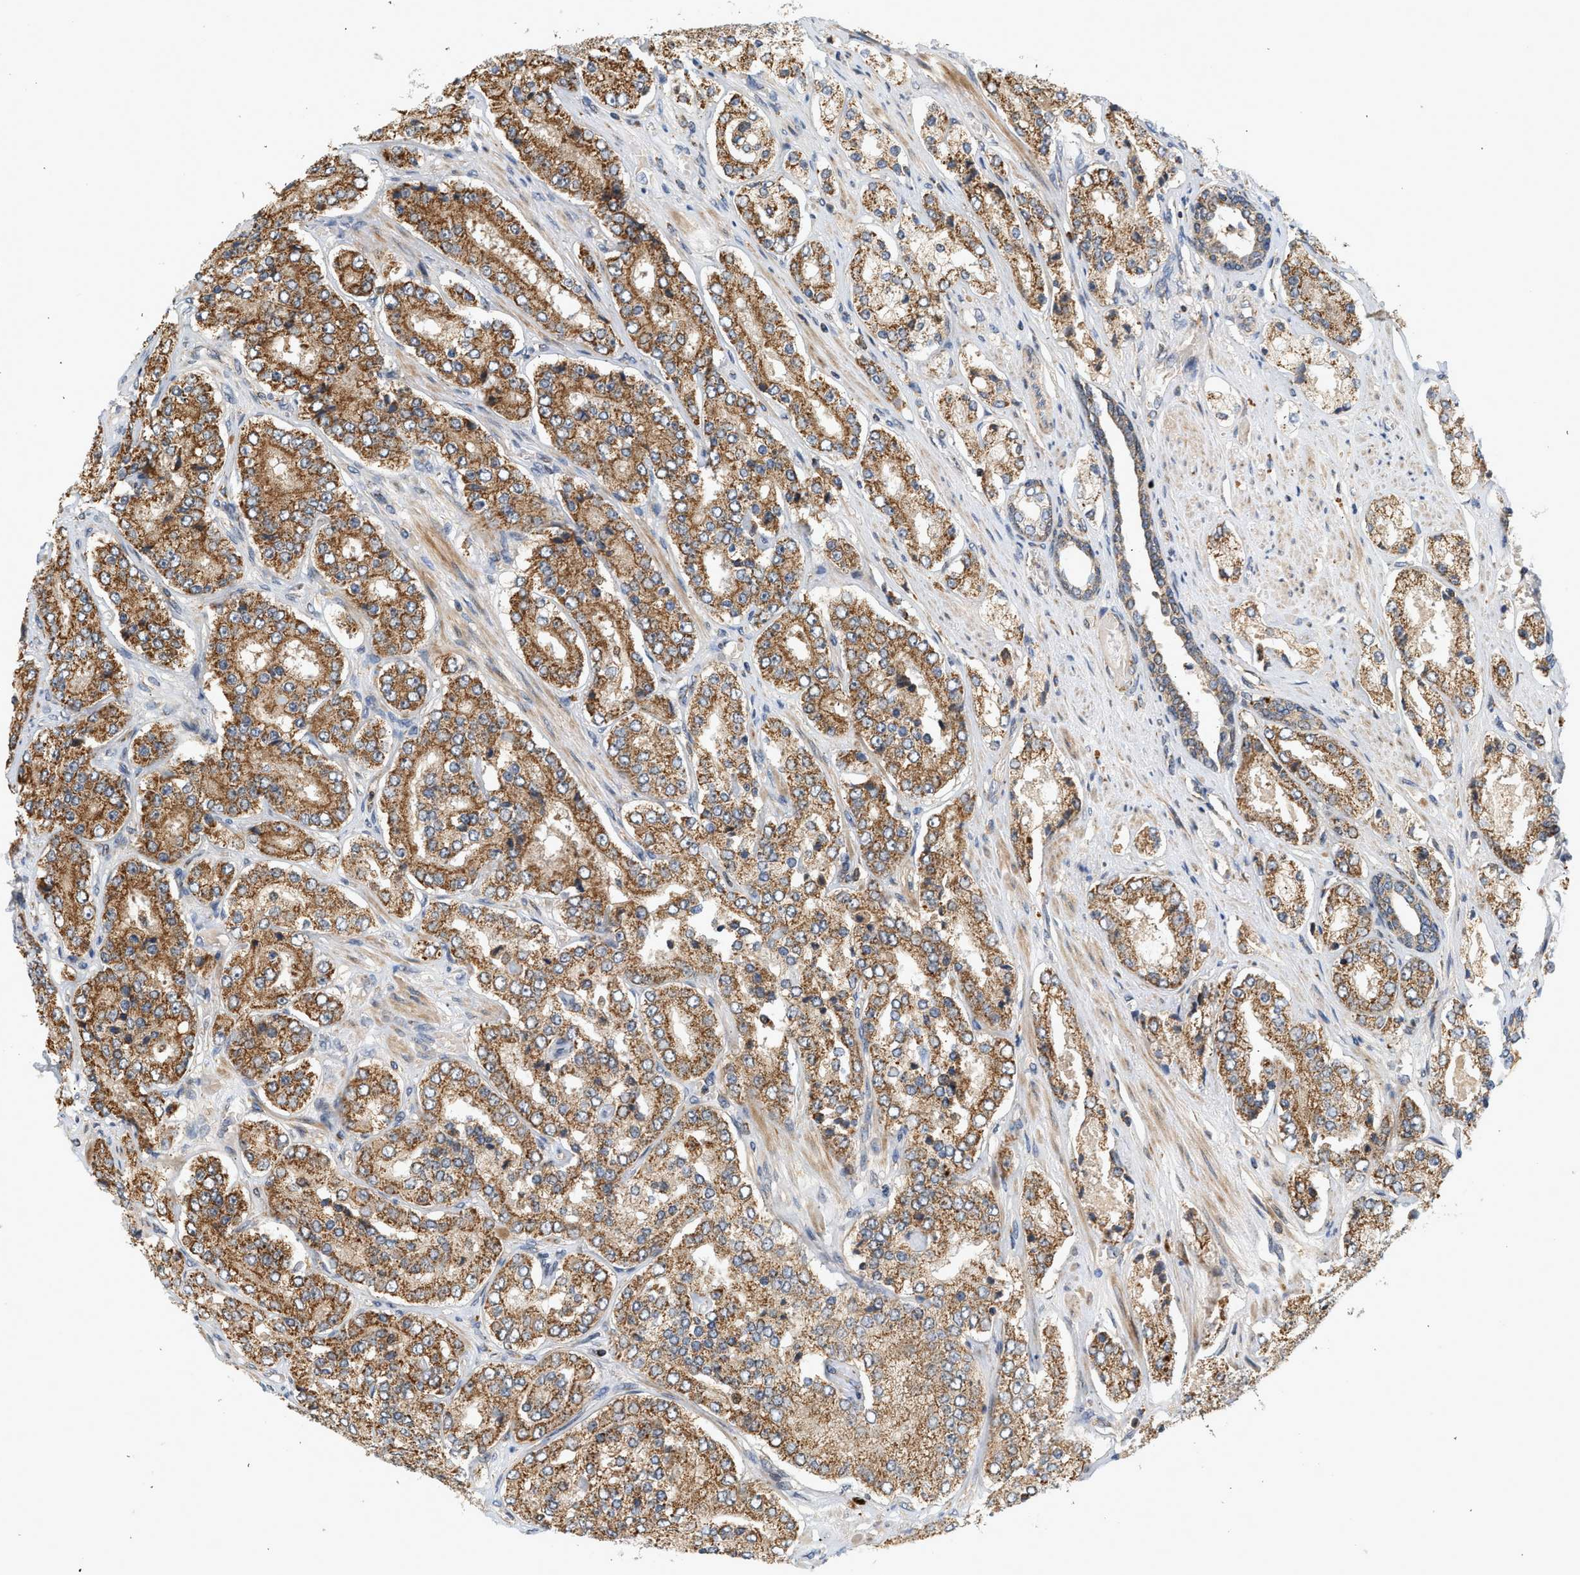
{"staining": {"intensity": "moderate", "quantity": ">75%", "location": "cytoplasmic/membranous"}, "tissue": "prostate cancer", "cell_type": "Tumor cells", "image_type": "cancer", "snomed": [{"axis": "morphology", "description": "Adenocarcinoma, High grade"}, {"axis": "topography", "description": "Prostate"}], "caption": "Protein expression analysis of human prostate cancer (adenocarcinoma (high-grade)) reveals moderate cytoplasmic/membranous positivity in about >75% of tumor cells.", "gene": "MCU", "patient": {"sex": "male", "age": 65}}